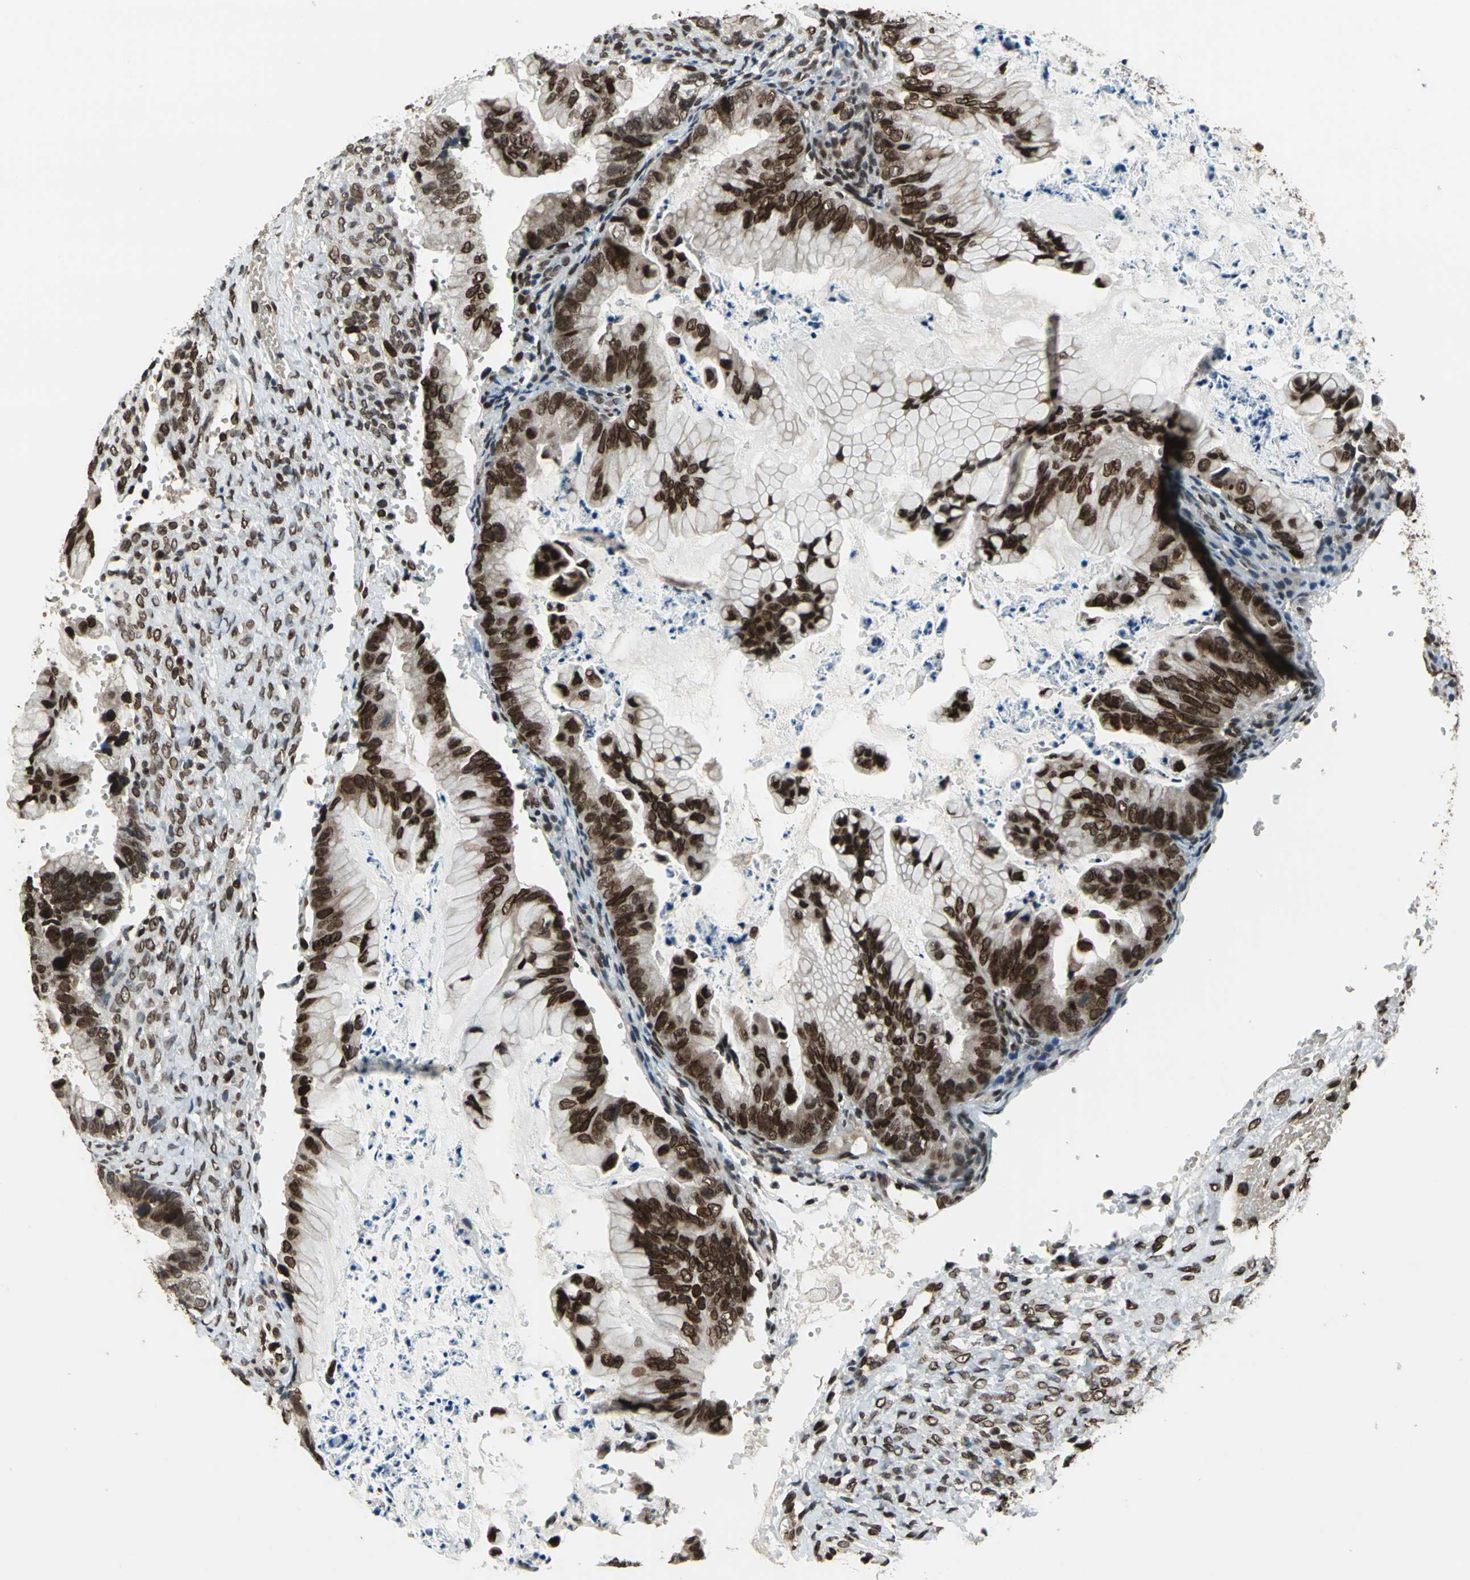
{"staining": {"intensity": "strong", "quantity": ">75%", "location": "cytoplasmic/membranous,nuclear"}, "tissue": "ovarian cancer", "cell_type": "Tumor cells", "image_type": "cancer", "snomed": [{"axis": "morphology", "description": "Cystadenocarcinoma, mucinous, NOS"}, {"axis": "topography", "description": "Ovary"}], "caption": "Ovarian cancer (mucinous cystadenocarcinoma) stained for a protein (brown) displays strong cytoplasmic/membranous and nuclear positive expression in approximately >75% of tumor cells.", "gene": "ISY1", "patient": {"sex": "female", "age": 36}}